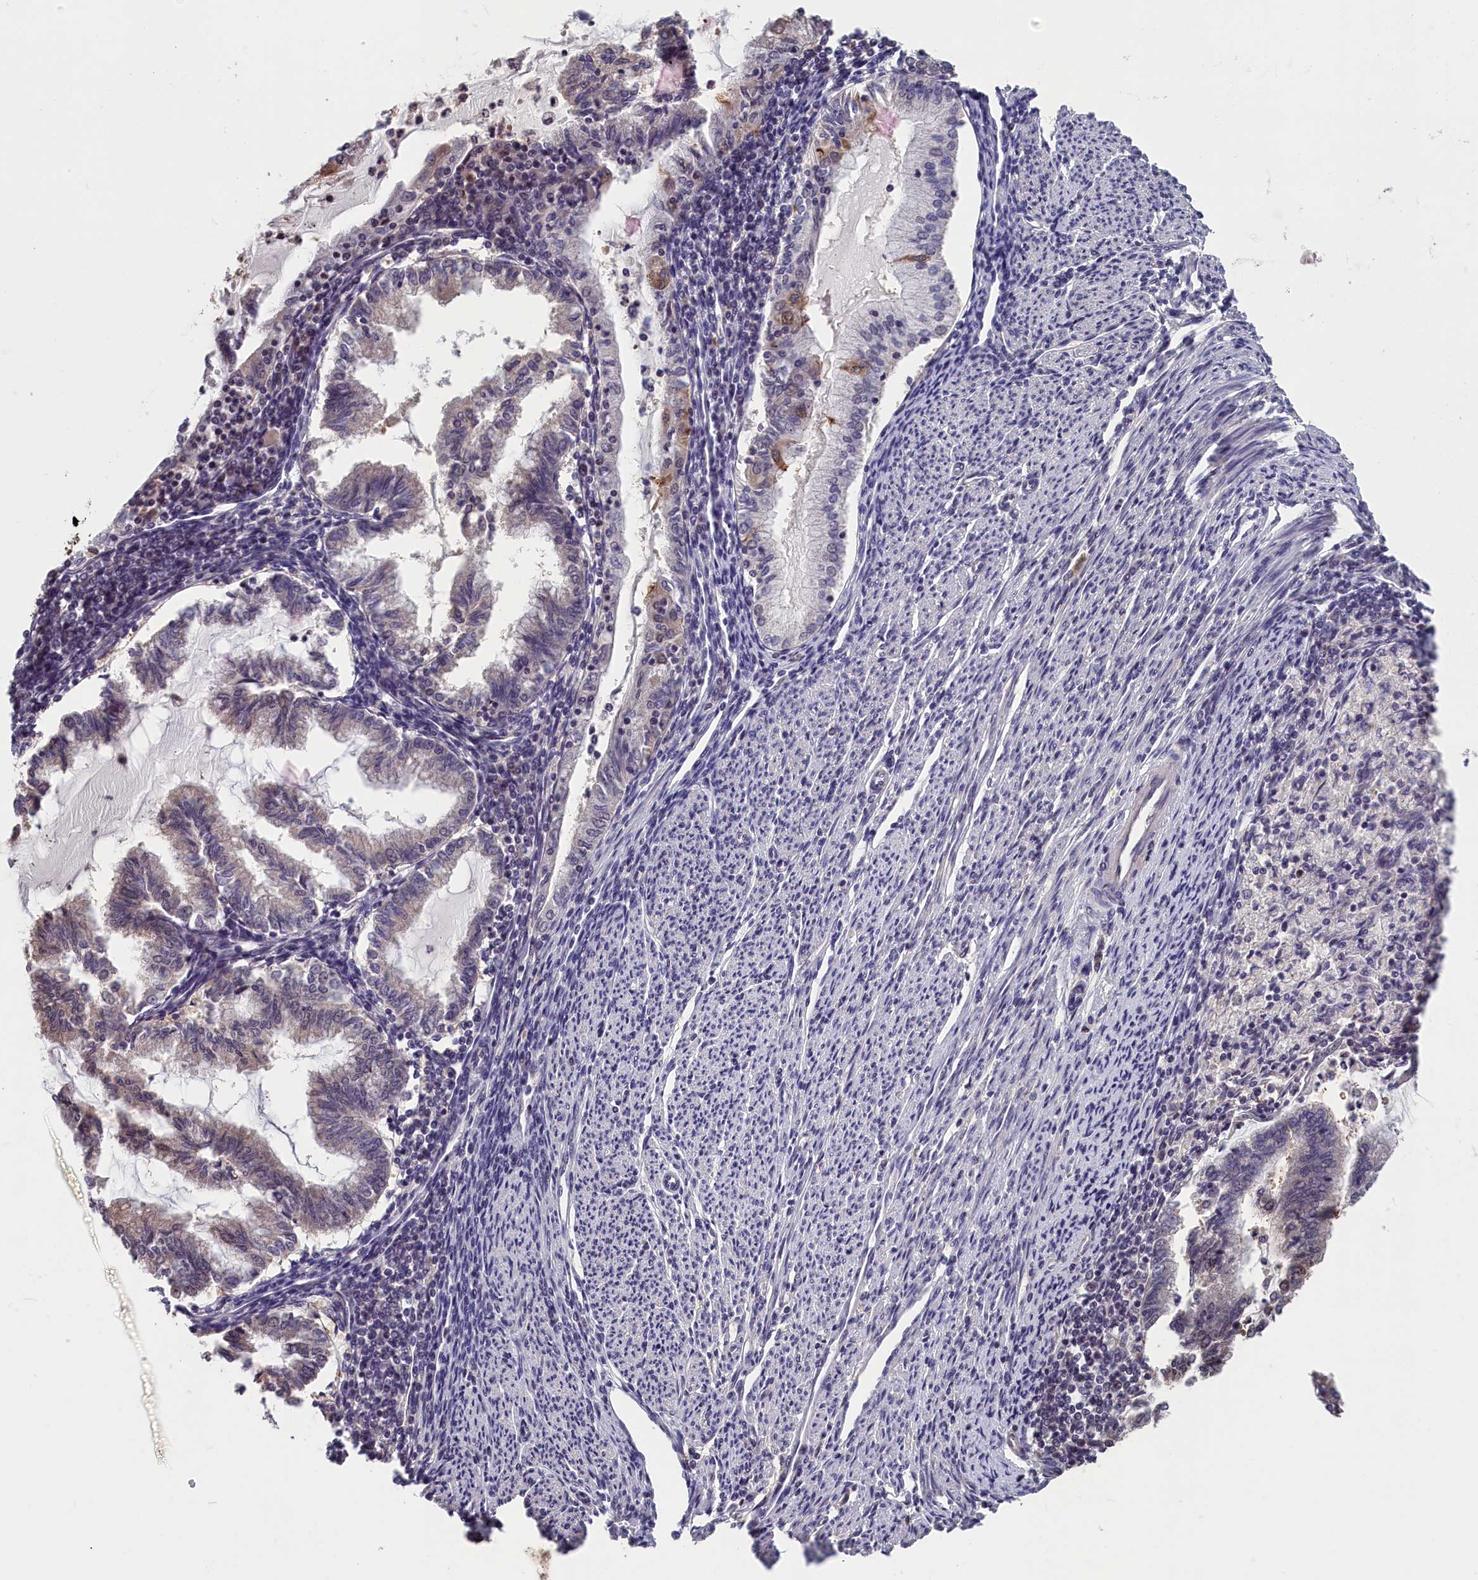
{"staining": {"intensity": "weak", "quantity": "<25%", "location": "cytoplasmic/membranous,nuclear"}, "tissue": "endometrial cancer", "cell_type": "Tumor cells", "image_type": "cancer", "snomed": [{"axis": "morphology", "description": "Adenocarcinoma, NOS"}, {"axis": "topography", "description": "Endometrium"}], "caption": "A micrograph of human endometrial cancer (adenocarcinoma) is negative for staining in tumor cells.", "gene": "TMEM116", "patient": {"sex": "female", "age": 79}}